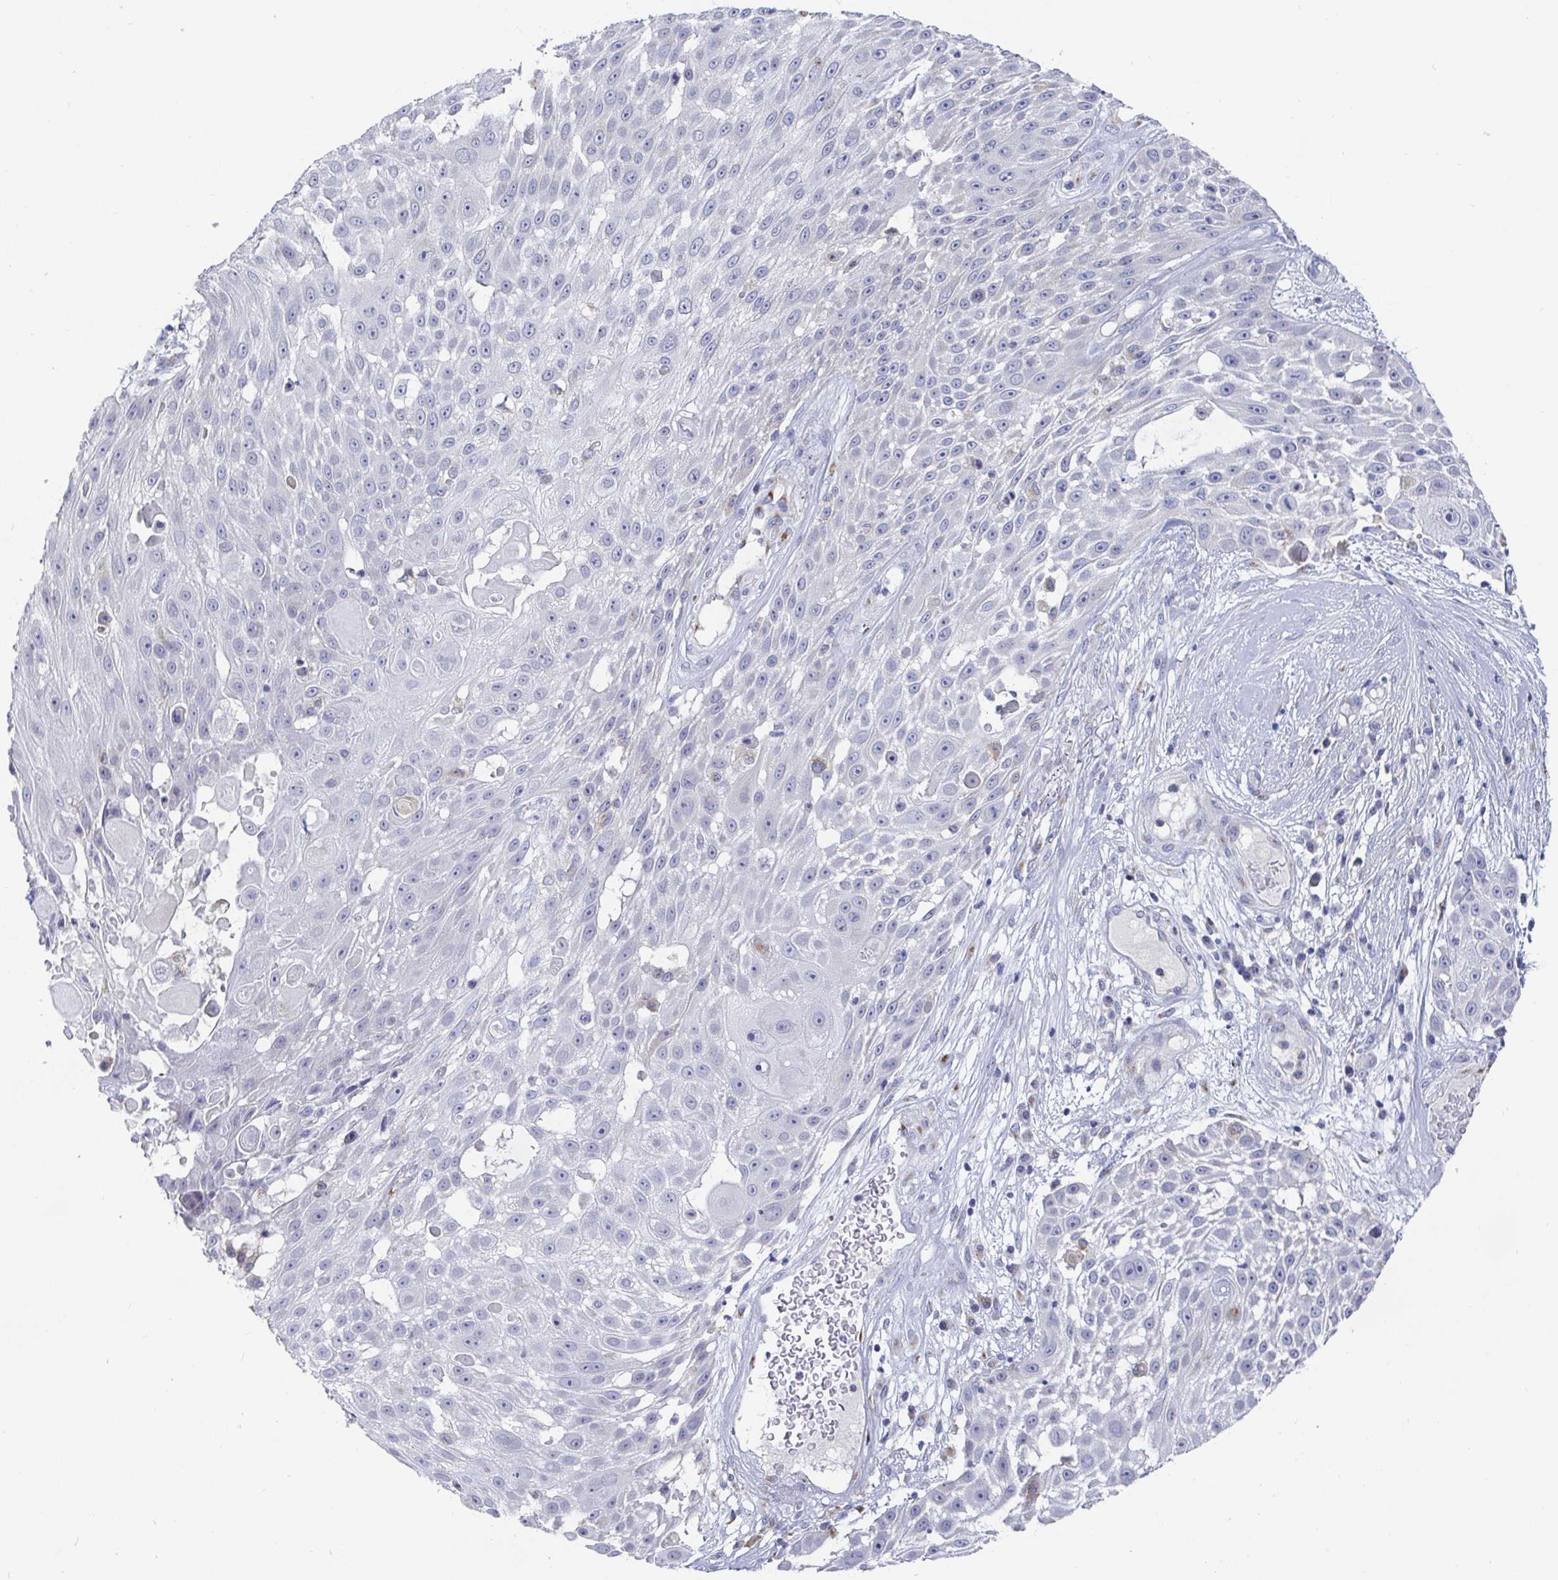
{"staining": {"intensity": "negative", "quantity": "none", "location": "none"}, "tissue": "skin cancer", "cell_type": "Tumor cells", "image_type": "cancer", "snomed": [{"axis": "morphology", "description": "Squamous cell carcinoma, NOS"}, {"axis": "topography", "description": "Skin"}], "caption": "DAB immunohistochemical staining of skin cancer (squamous cell carcinoma) exhibits no significant staining in tumor cells.", "gene": "TAS2R39", "patient": {"sex": "female", "age": 86}}